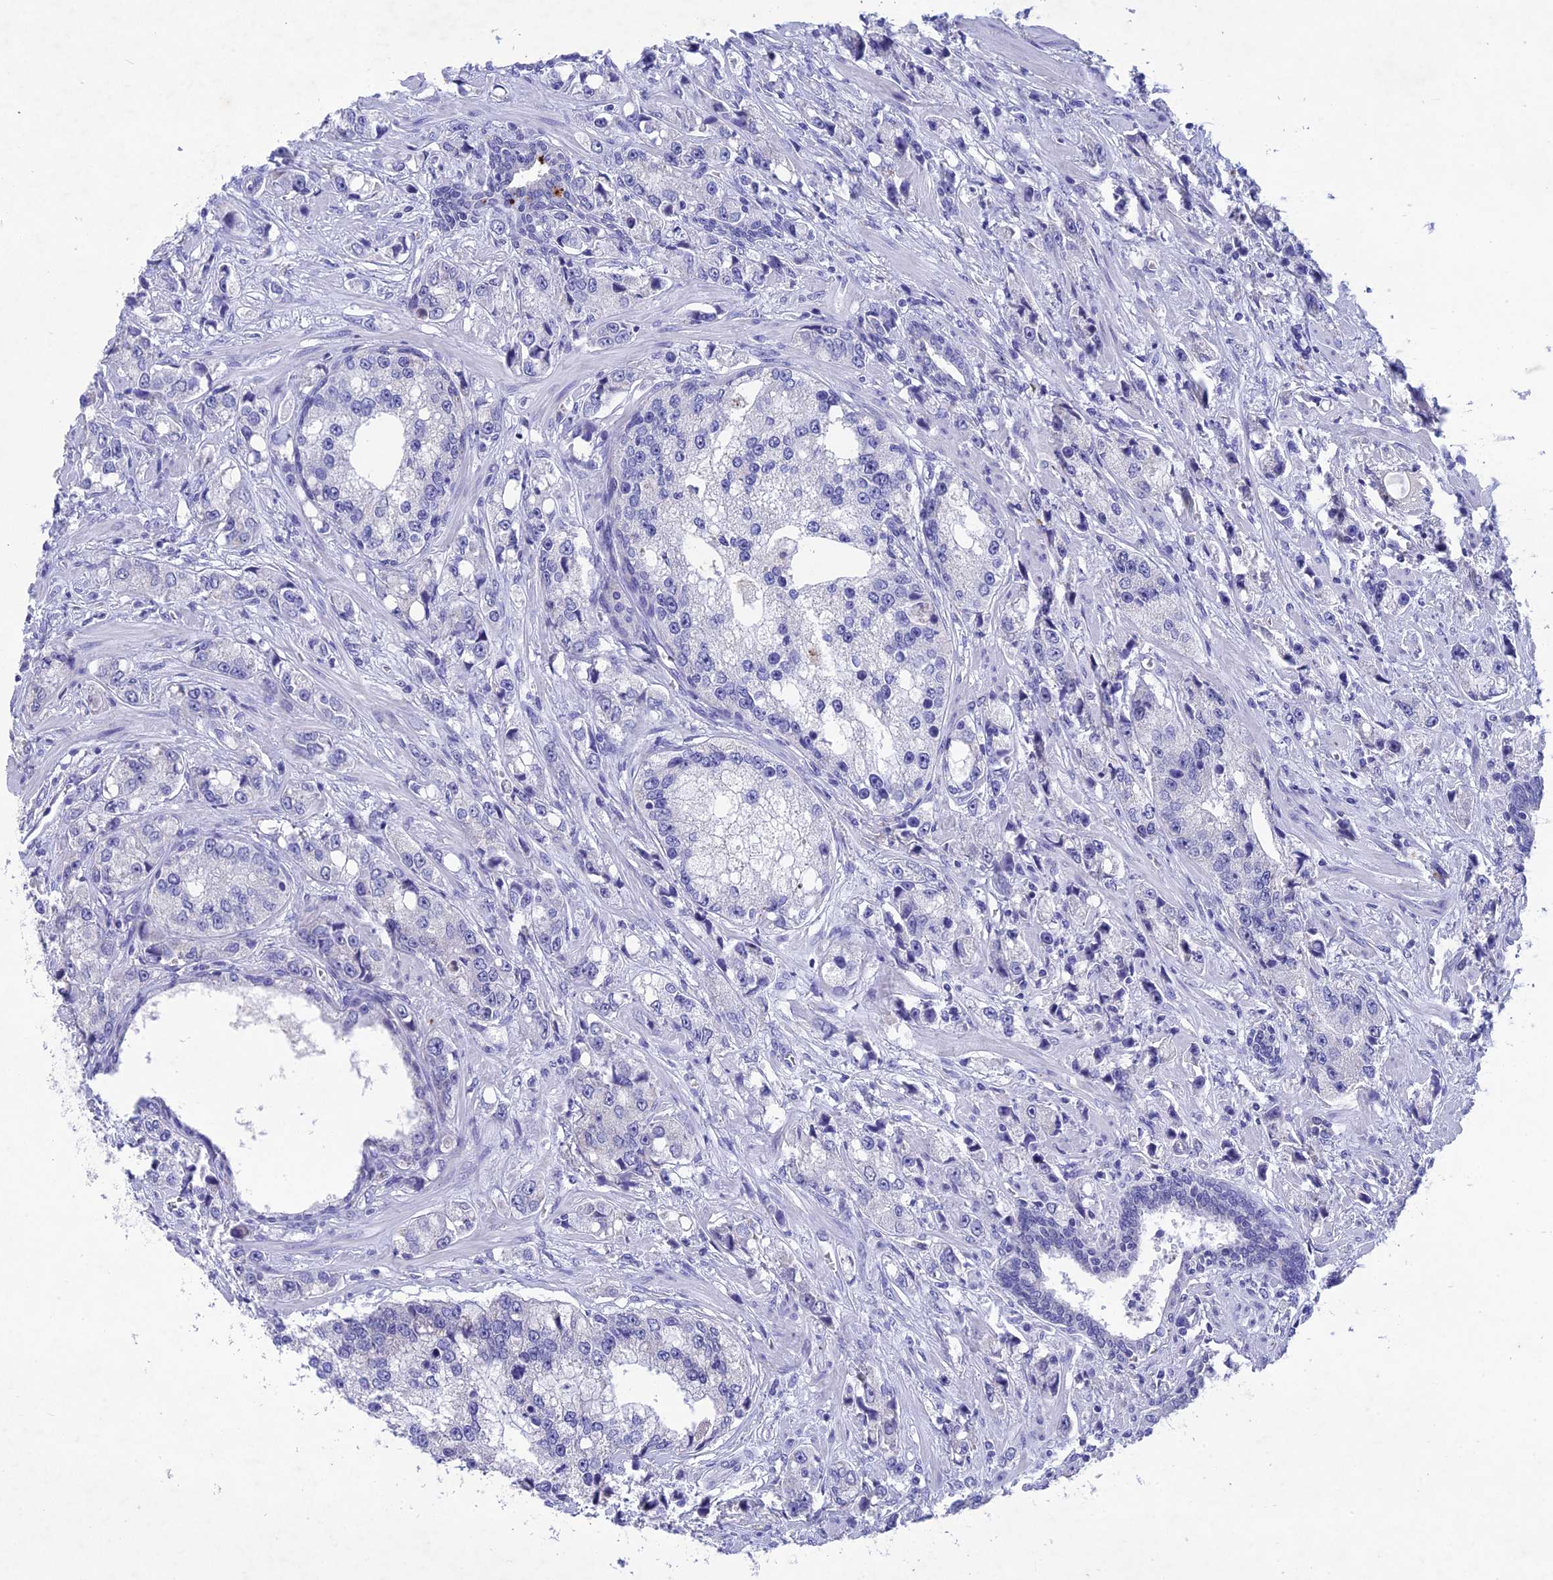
{"staining": {"intensity": "negative", "quantity": "none", "location": "none"}, "tissue": "prostate cancer", "cell_type": "Tumor cells", "image_type": "cancer", "snomed": [{"axis": "morphology", "description": "Adenocarcinoma, High grade"}, {"axis": "topography", "description": "Prostate"}], "caption": "An image of human prostate cancer is negative for staining in tumor cells.", "gene": "BTBD19", "patient": {"sex": "male", "age": 74}}